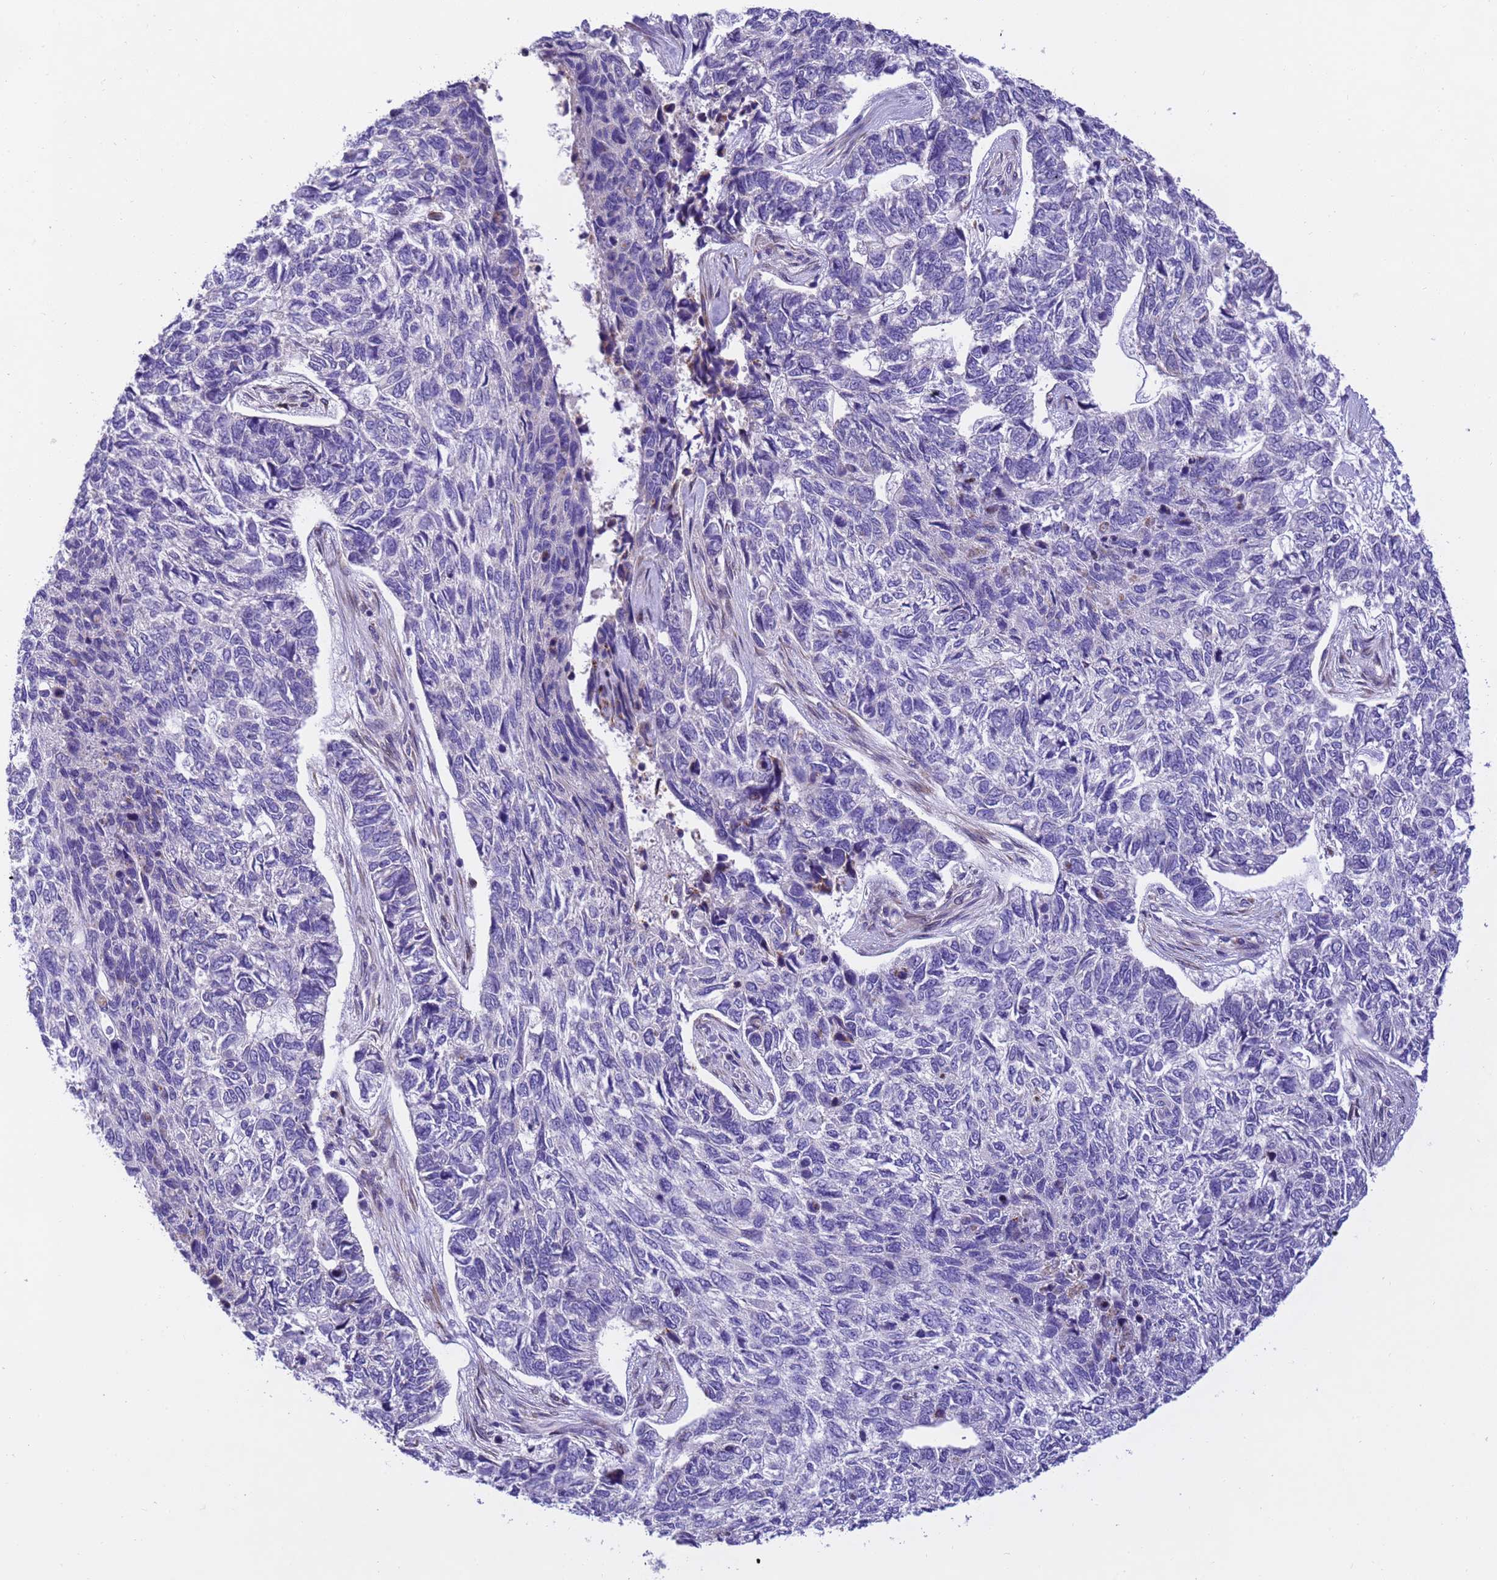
{"staining": {"intensity": "negative", "quantity": "none", "location": "none"}, "tissue": "skin cancer", "cell_type": "Tumor cells", "image_type": "cancer", "snomed": [{"axis": "morphology", "description": "Basal cell carcinoma"}, {"axis": "topography", "description": "Skin"}], "caption": "Tumor cells show no significant protein staining in skin basal cell carcinoma.", "gene": "RHBDD3", "patient": {"sex": "female", "age": 65}}